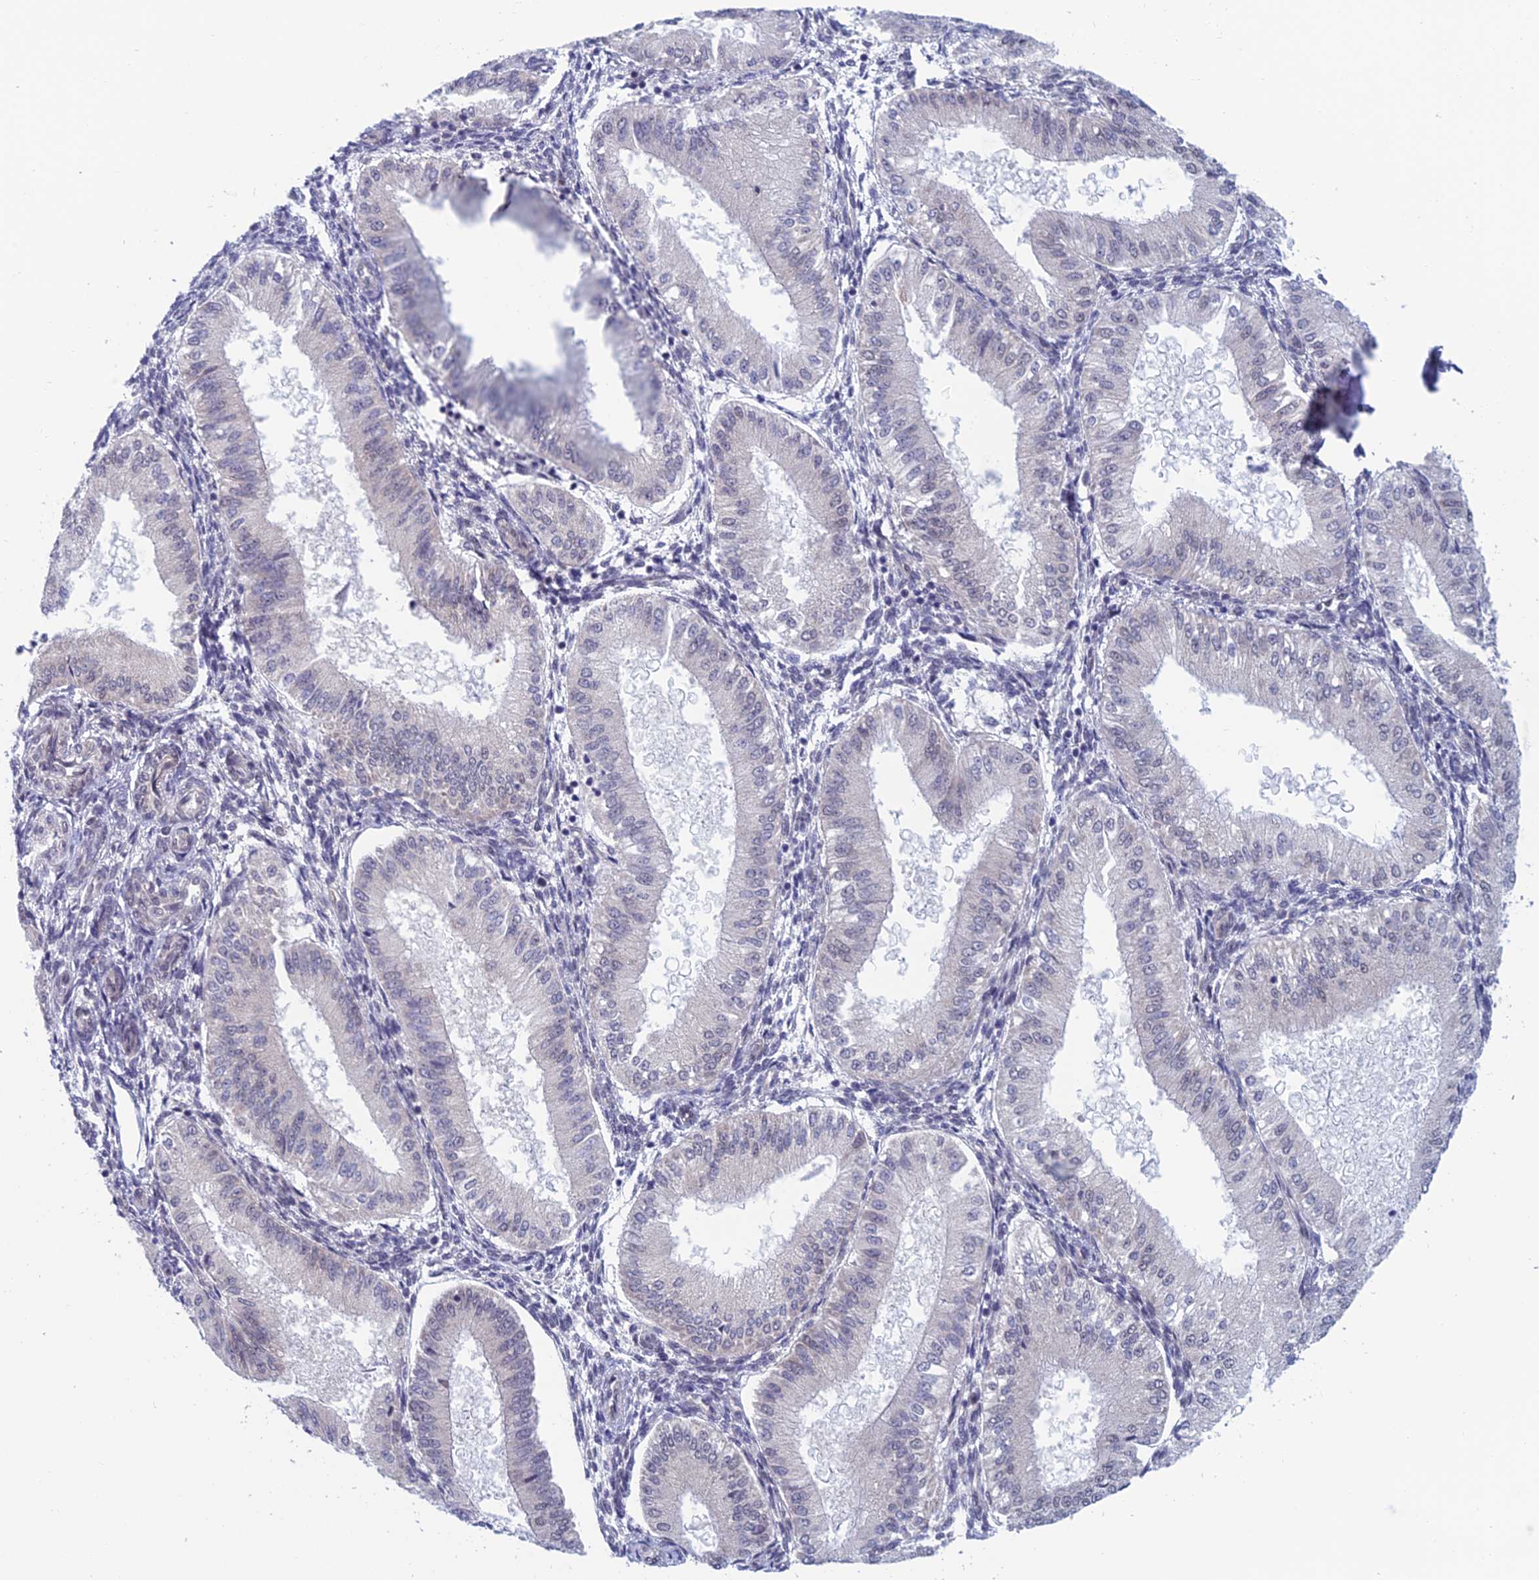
{"staining": {"intensity": "moderate", "quantity": "<25%", "location": "nuclear"}, "tissue": "endometrium", "cell_type": "Cells in endometrial stroma", "image_type": "normal", "snomed": [{"axis": "morphology", "description": "Normal tissue, NOS"}, {"axis": "topography", "description": "Endometrium"}], "caption": "A micrograph showing moderate nuclear positivity in approximately <25% of cells in endometrial stroma in benign endometrium, as visualized by brown immunohistochemical staining.", "gene": "NABP2", "patient": {"sex": "female", "age": 39}}